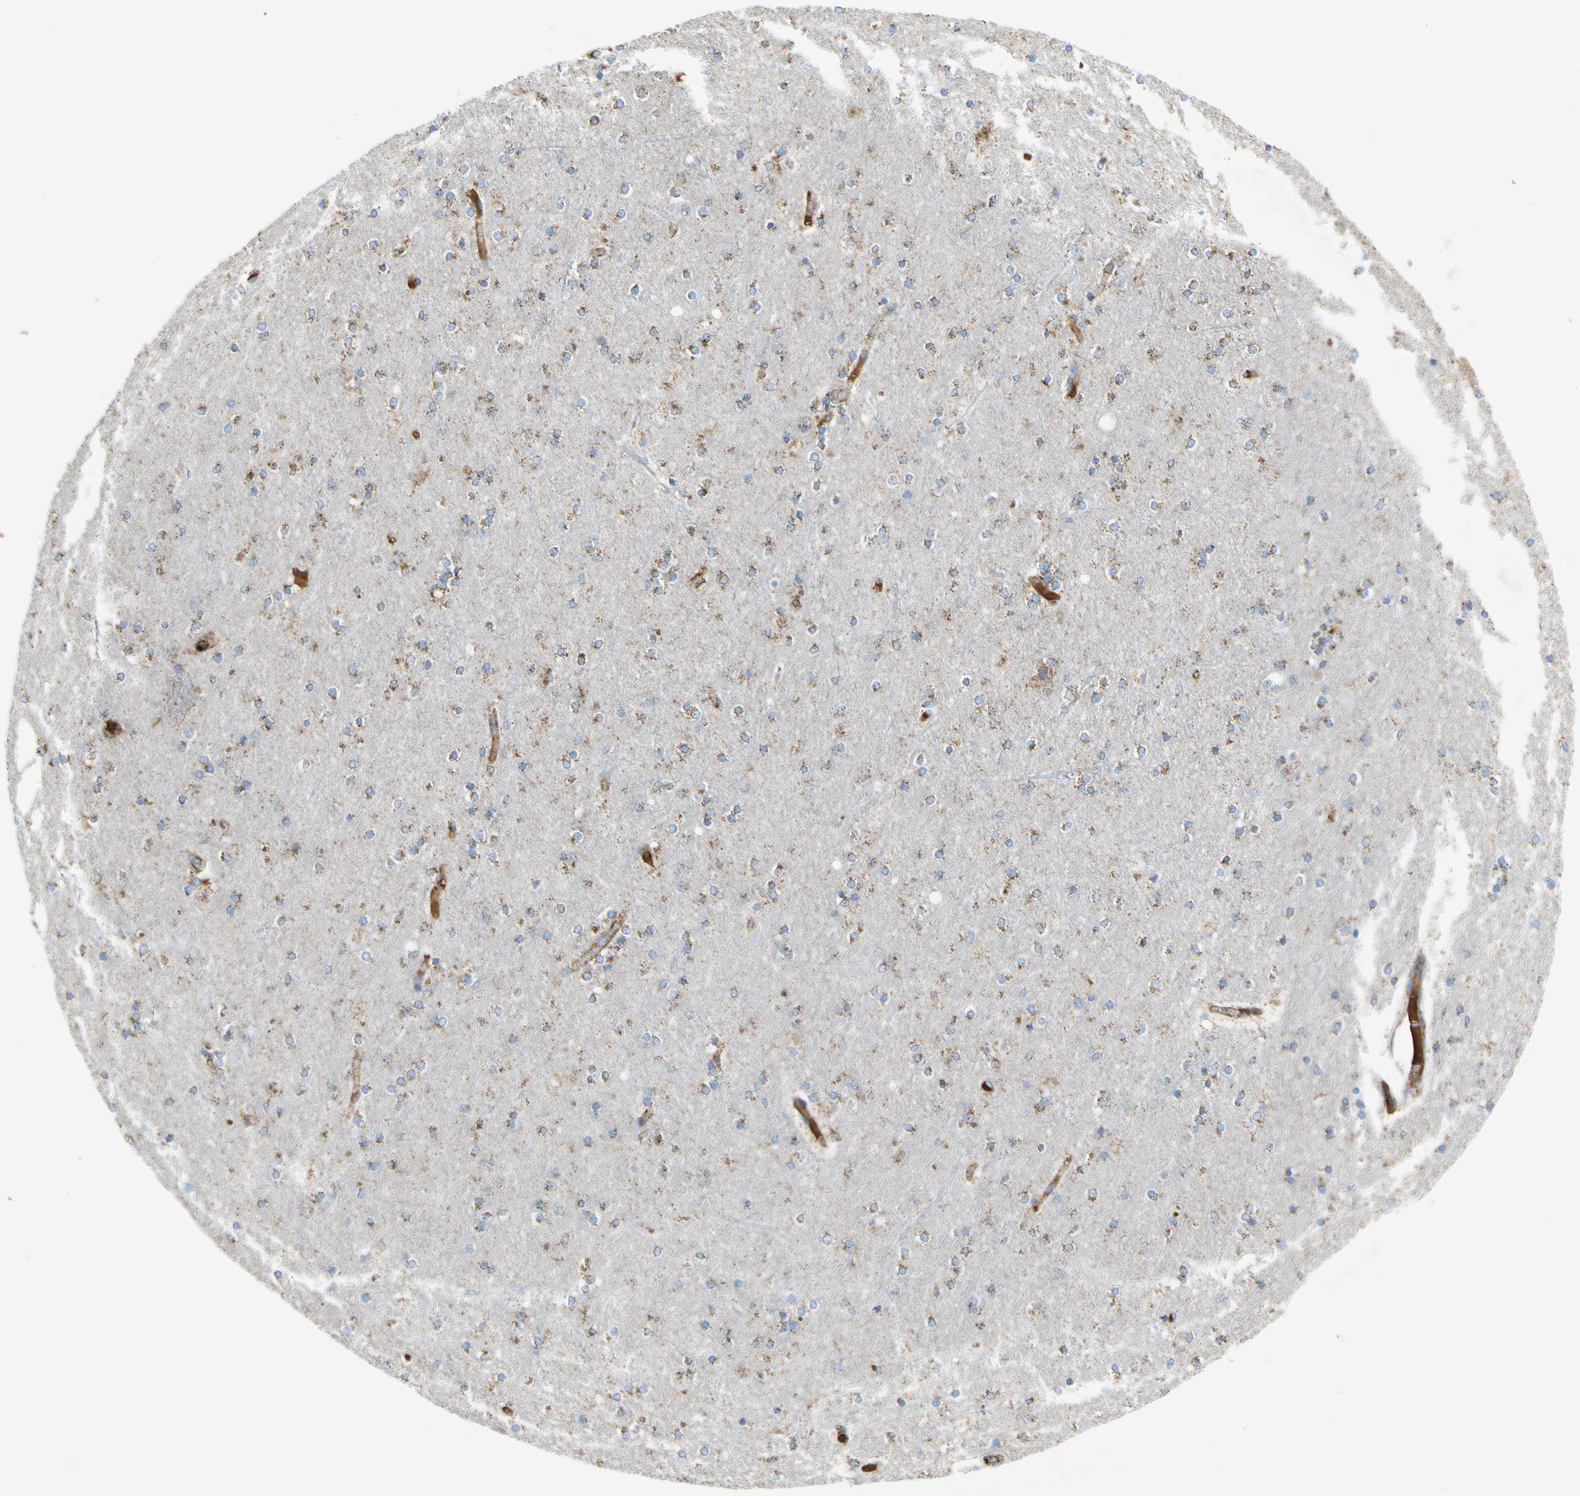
{"staining": {"intensity": "moderate", "quantity": ">75%", "location": "cytoplasmic/membranous"}, "tissue": "cerebral cortex", "cell_type": "Endothelial cells", "image_type": "normal", "snomed": [{"axis": "morphology", "description": "Normal tissue, NOS"}, {"axis": "topography", "description": "Cerebral cortex"}], "caption": "Immunohistochemistry staining of normal cerebral cortex, which demonstrates medium levels of moderate cytoplasmic/membranous staining in about >75% of endothelial cells indicating moderate cytoplasmic/membranous protein staining. The staining was performed using DAB (3,3'-diaminobenzidine) (brown) for protein detection and nuclei were counterstained in hematoxylin (blue).", "gene": "SDHB", "patient": {"sex": "female", "age": 54}}